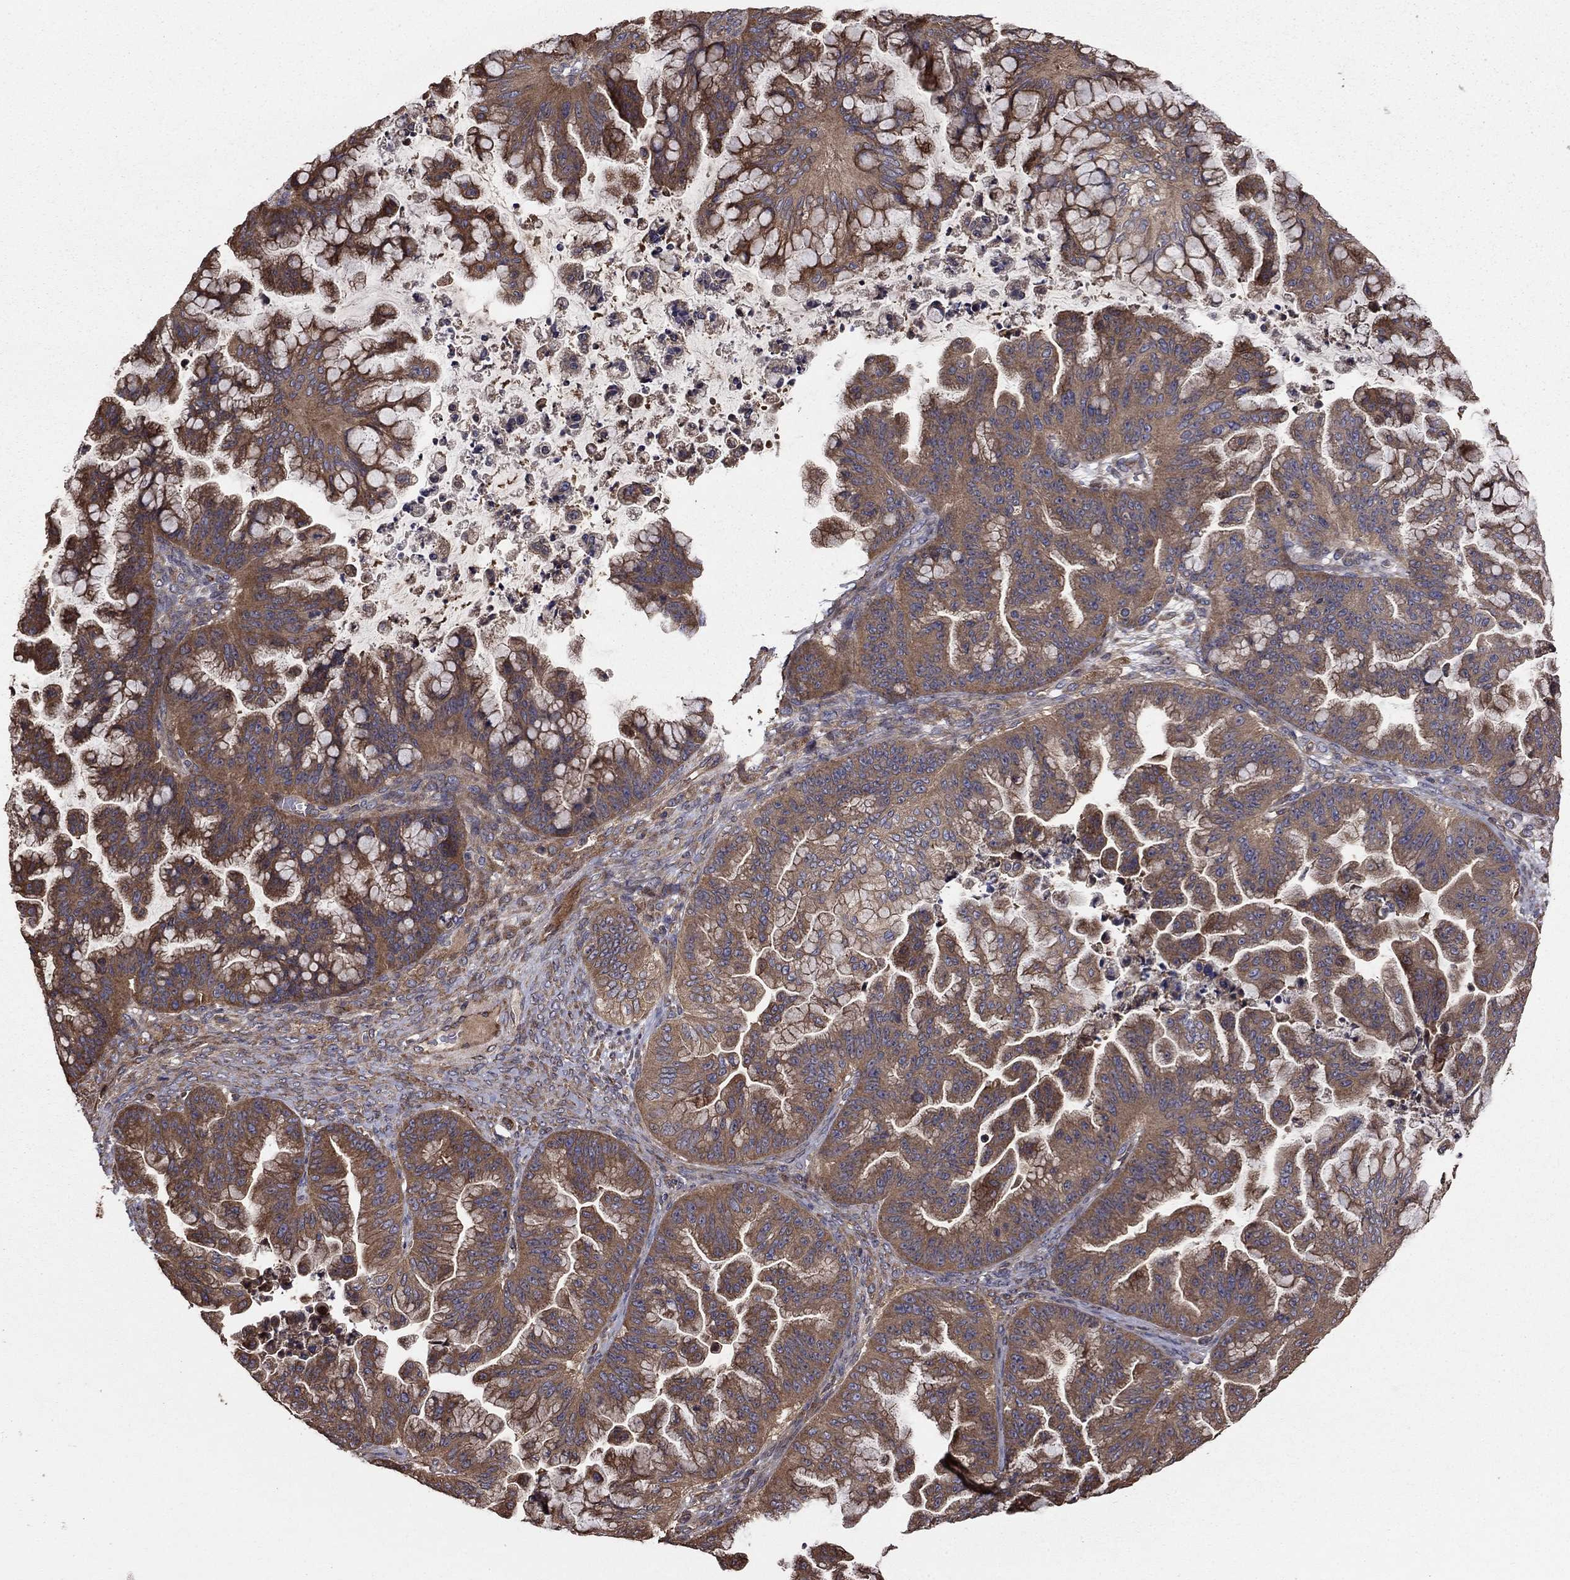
{"staining": {"intensity": "moderate", "quantity": "25%-75%", "location": "cytoplasmic/membranous"}, "tissue": "ovarian cancer", "cell_type": "Tumor cells", "image_type": "cancer", "snomed": [{"axis": "morphology", "description": "Cystadenocarcinoma, mucinous, NOS"}, {"axis": "topography", "description": "Ovary"}], "caption": "Ovarian cancer was stained to show a protein in brown. There is medium levels of moderate cytoplasmic/membranous positivity in about 25%-75% of tumor cells. The protein is stained brown, and the nuclei are stained in blue (DAB IHC with brightfield microscopy, high magnification).", "gene": "BABAM2", "patient": {"sex": "female", "age": 67}}